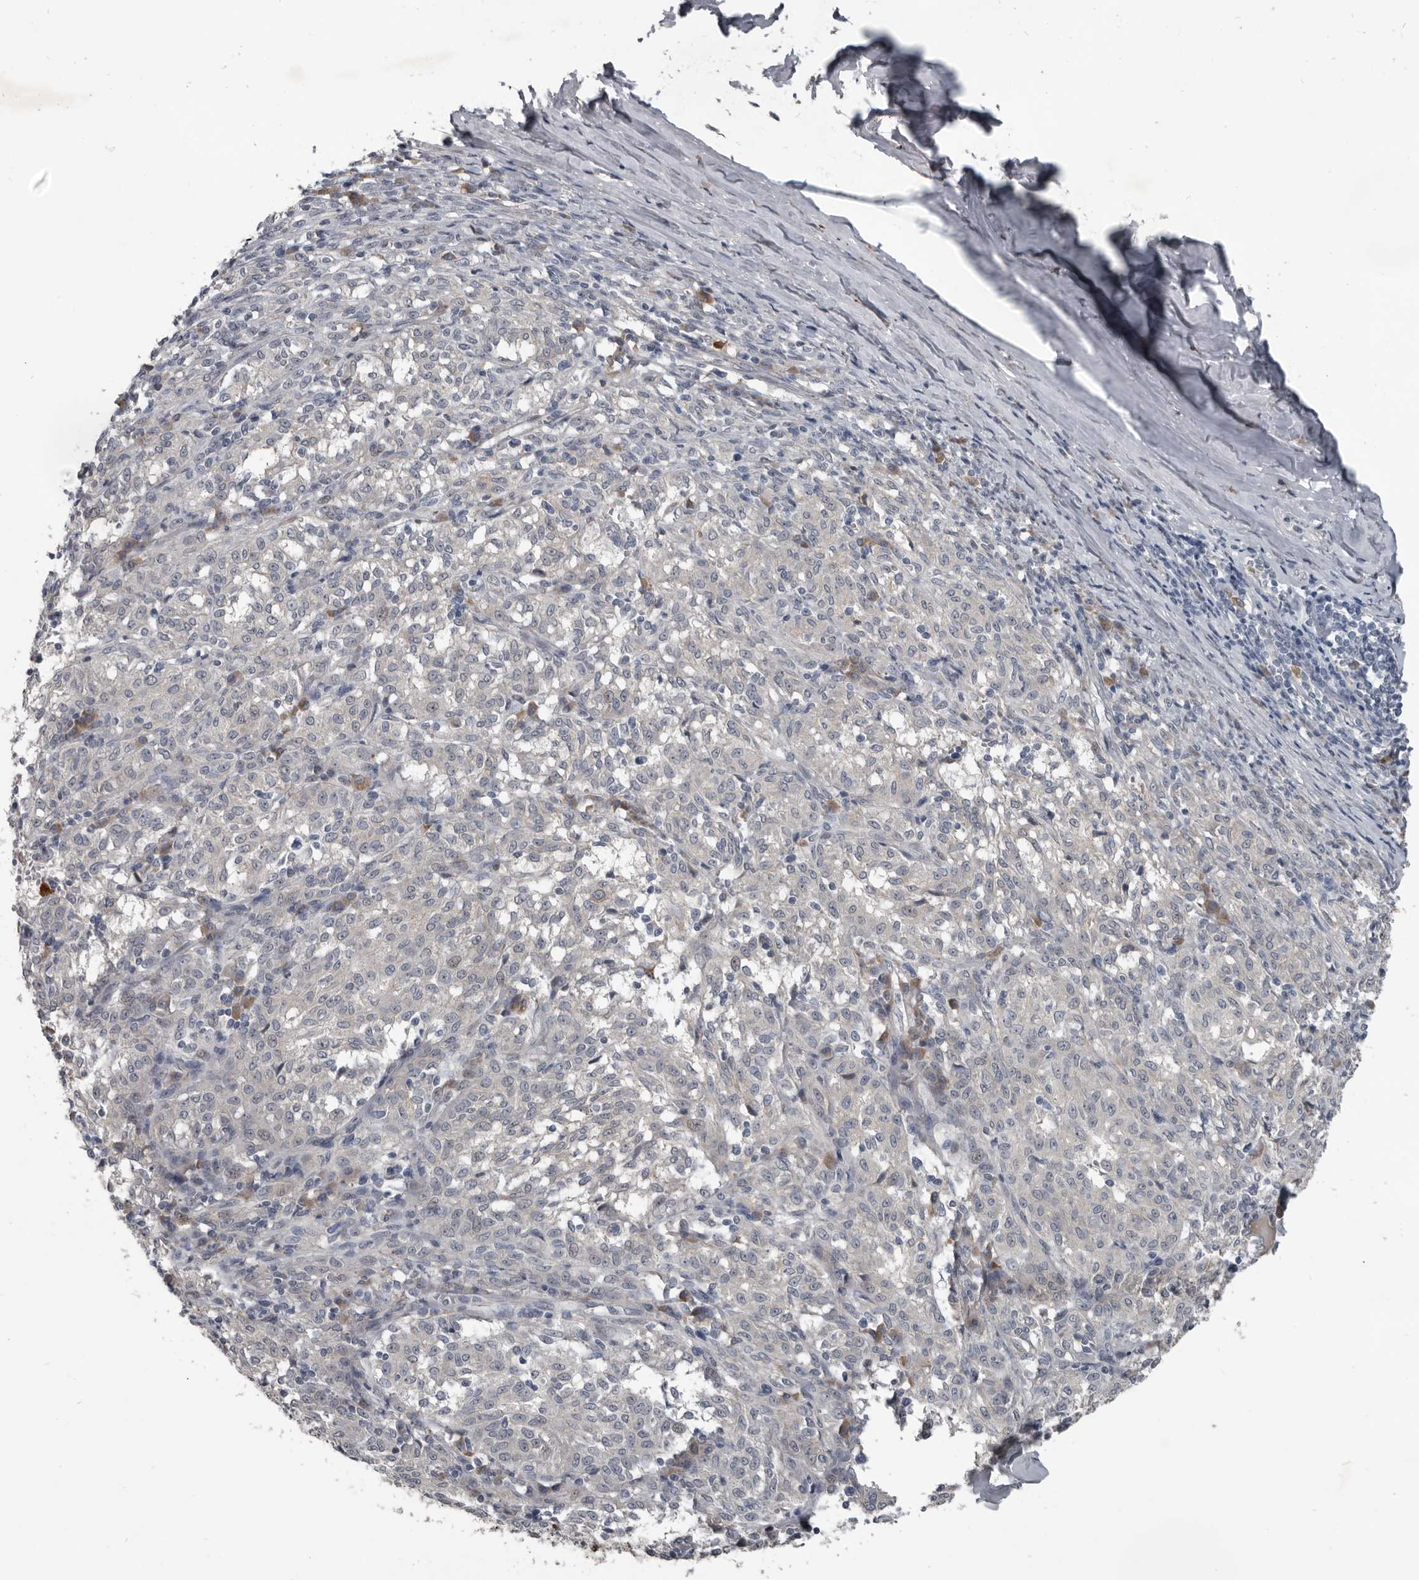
{"staining": {"intensity": "negative", "quantity": "none", "location": "none"}, "tissue": "melanoma", "cell_type": "Tumor cells", "image_type": "cancer", "snomed": [{"axis": "morphology", "description": "Malignant melanoma, NOS"}, {"axis": "topography", "description": "Skin"}], "caption": "High power microscopy histopathology image of an immunohistochemistry micrograph of melanoma, revealing no significant staining in tumor cells. (IHC, brightfield microscopy, high magnification).", "gene": "C1orf216", "patient": {"sex": "female", "age": 72}}